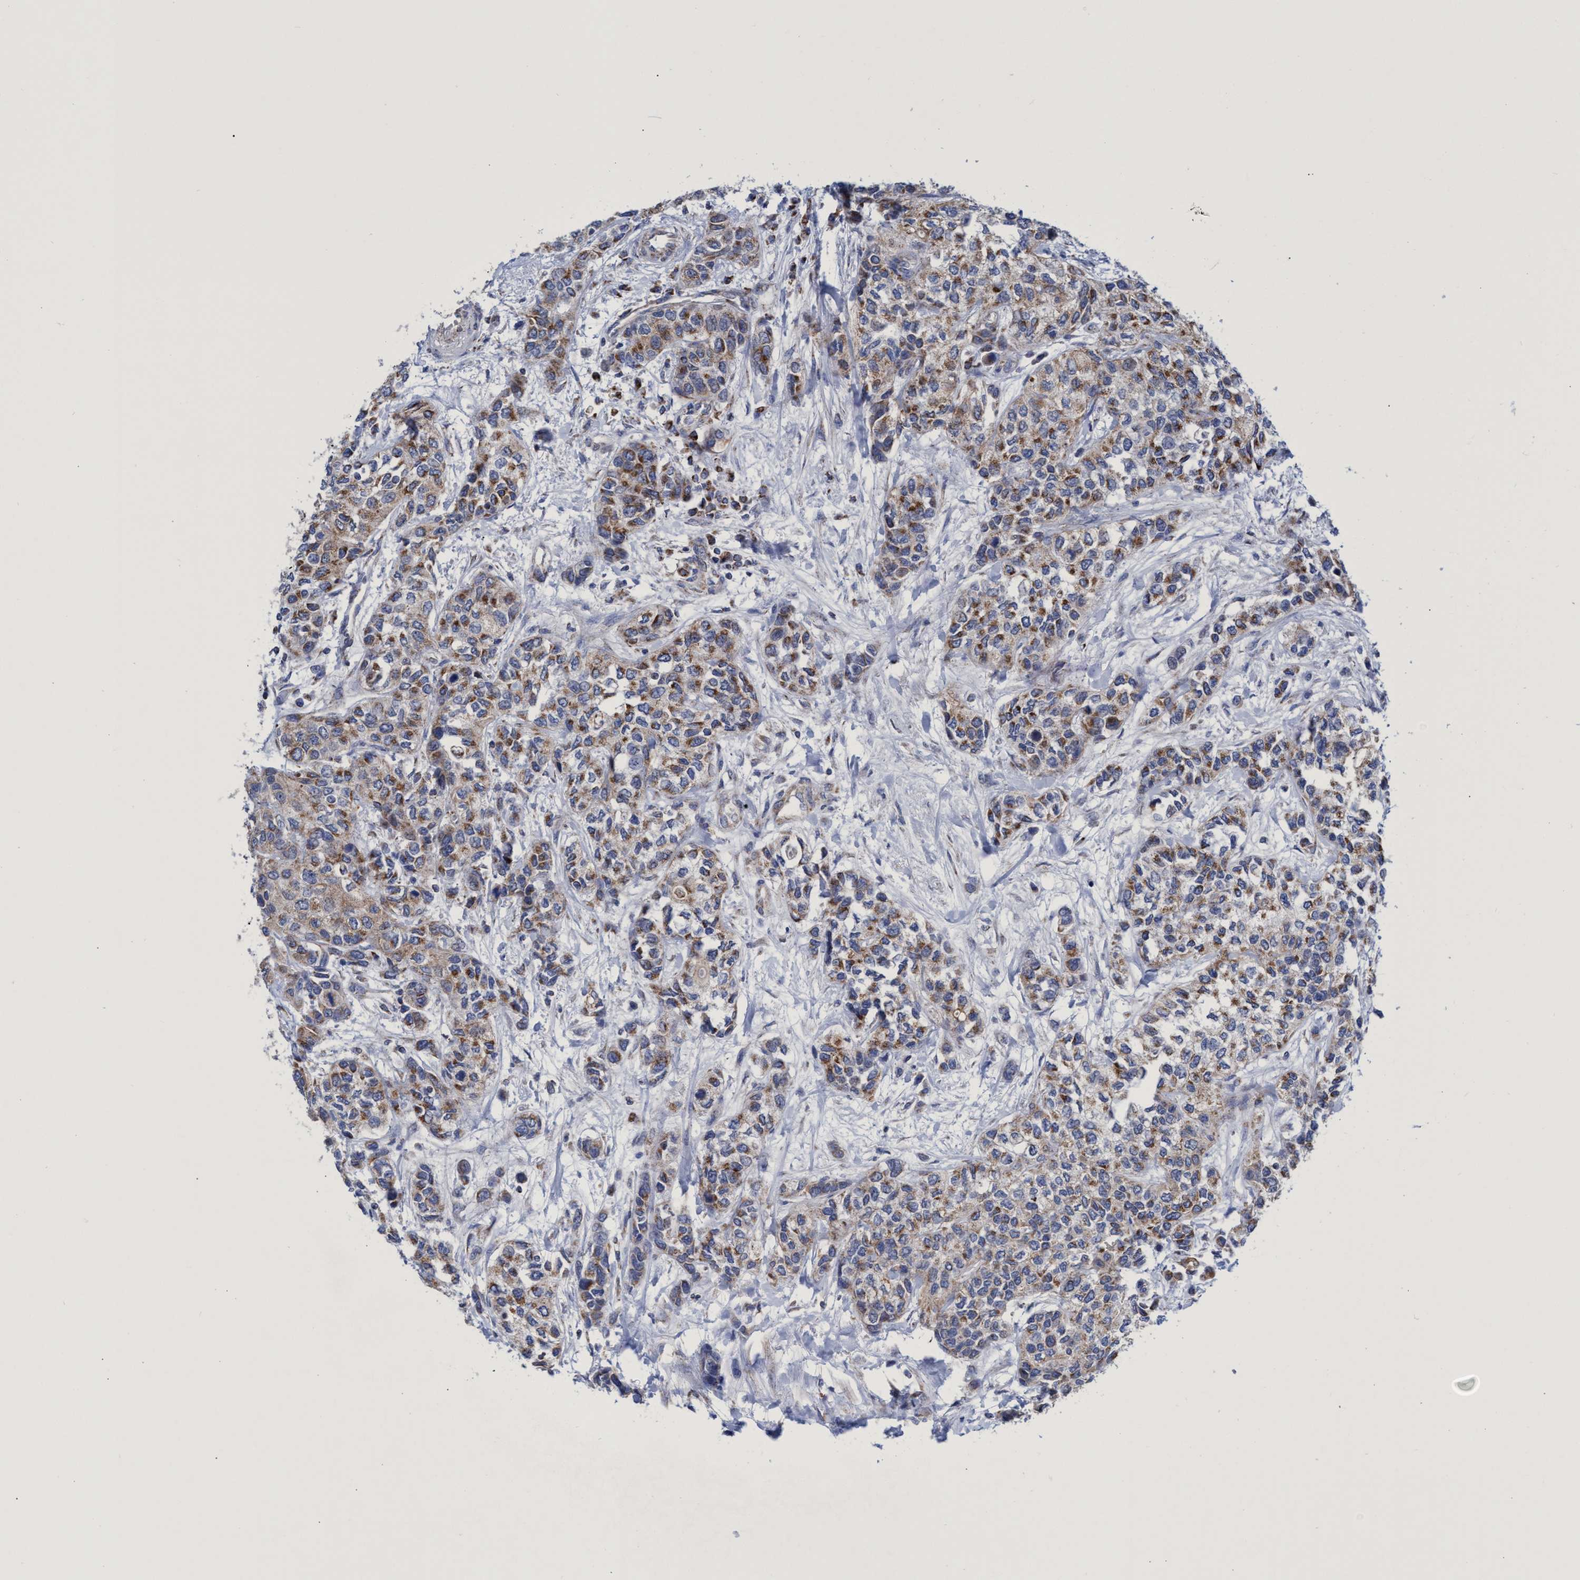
{"staining": {"intensity": "moderate", "quantity": ">75%", "location": "cytoplasmic/membranous"}, "tissue": "urothelial cancer", "cell_type": "Tumor cells", "image_type": "cancer", "snomed": [{"axis": "morphology", "description": "Urothelial carcinoma, High grade"}, {"axis": "topography", "description": "Urinary bladder"}], "caption": "High-magnification brightfield microscopy of high-grade urothelial carcinoma stained with DAB (3,3'-diaminobenzidine) (brown) and counterstained with hematoxylin (blue). tumor cells exhibit moderate cytoplasmic/membranous positivity is identified in about>75% of cells.", "gene": "ZNF750", "patient": {"sex": "female", "age": 56}}